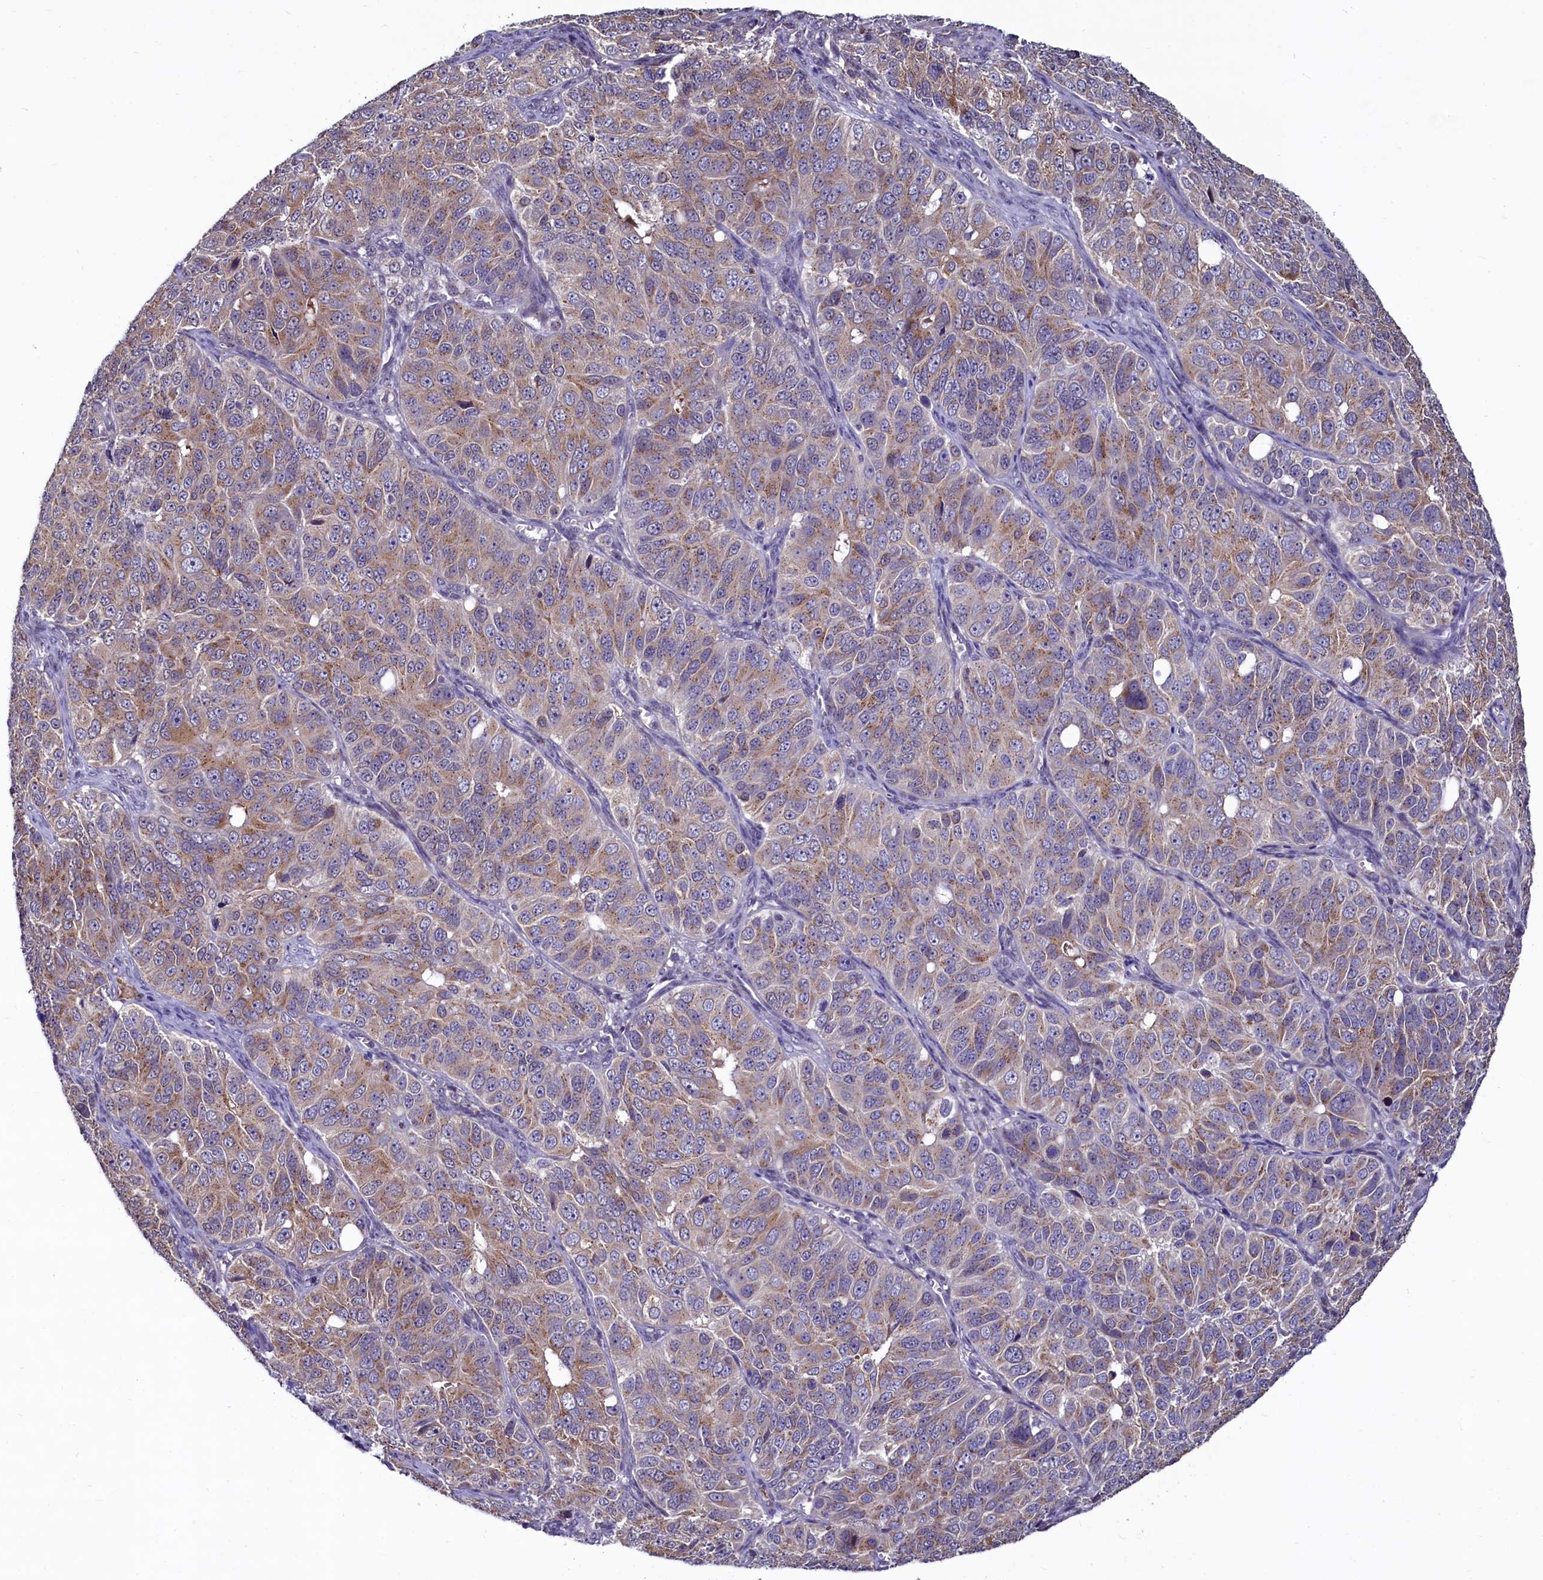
{"staining": {"intensity": "moderate", "quantity": "25%-75%", "location": "cytoplasmic/membranous"}, "tissue": "ovarian cancer", "cell_type": "Tumor cells", "image_type": "cancer", "snomed": [{"axis": "morphology", "description": "Carcinoma, endometroid"}, {"axis": "topography", "description": "Ovary"}], "caption": "IHC micrograph of neoplastic tissue: ovarian endometroid carcinoma stained using IHC displays medium levels of moderate protein expression localized specifically in the cytoplasmic/membranous of tumor cells, appearing as a cytoplasmic/membranous brown color.", "gene": "SEC24C", "patient": {"sex": "female", "age": 51}}